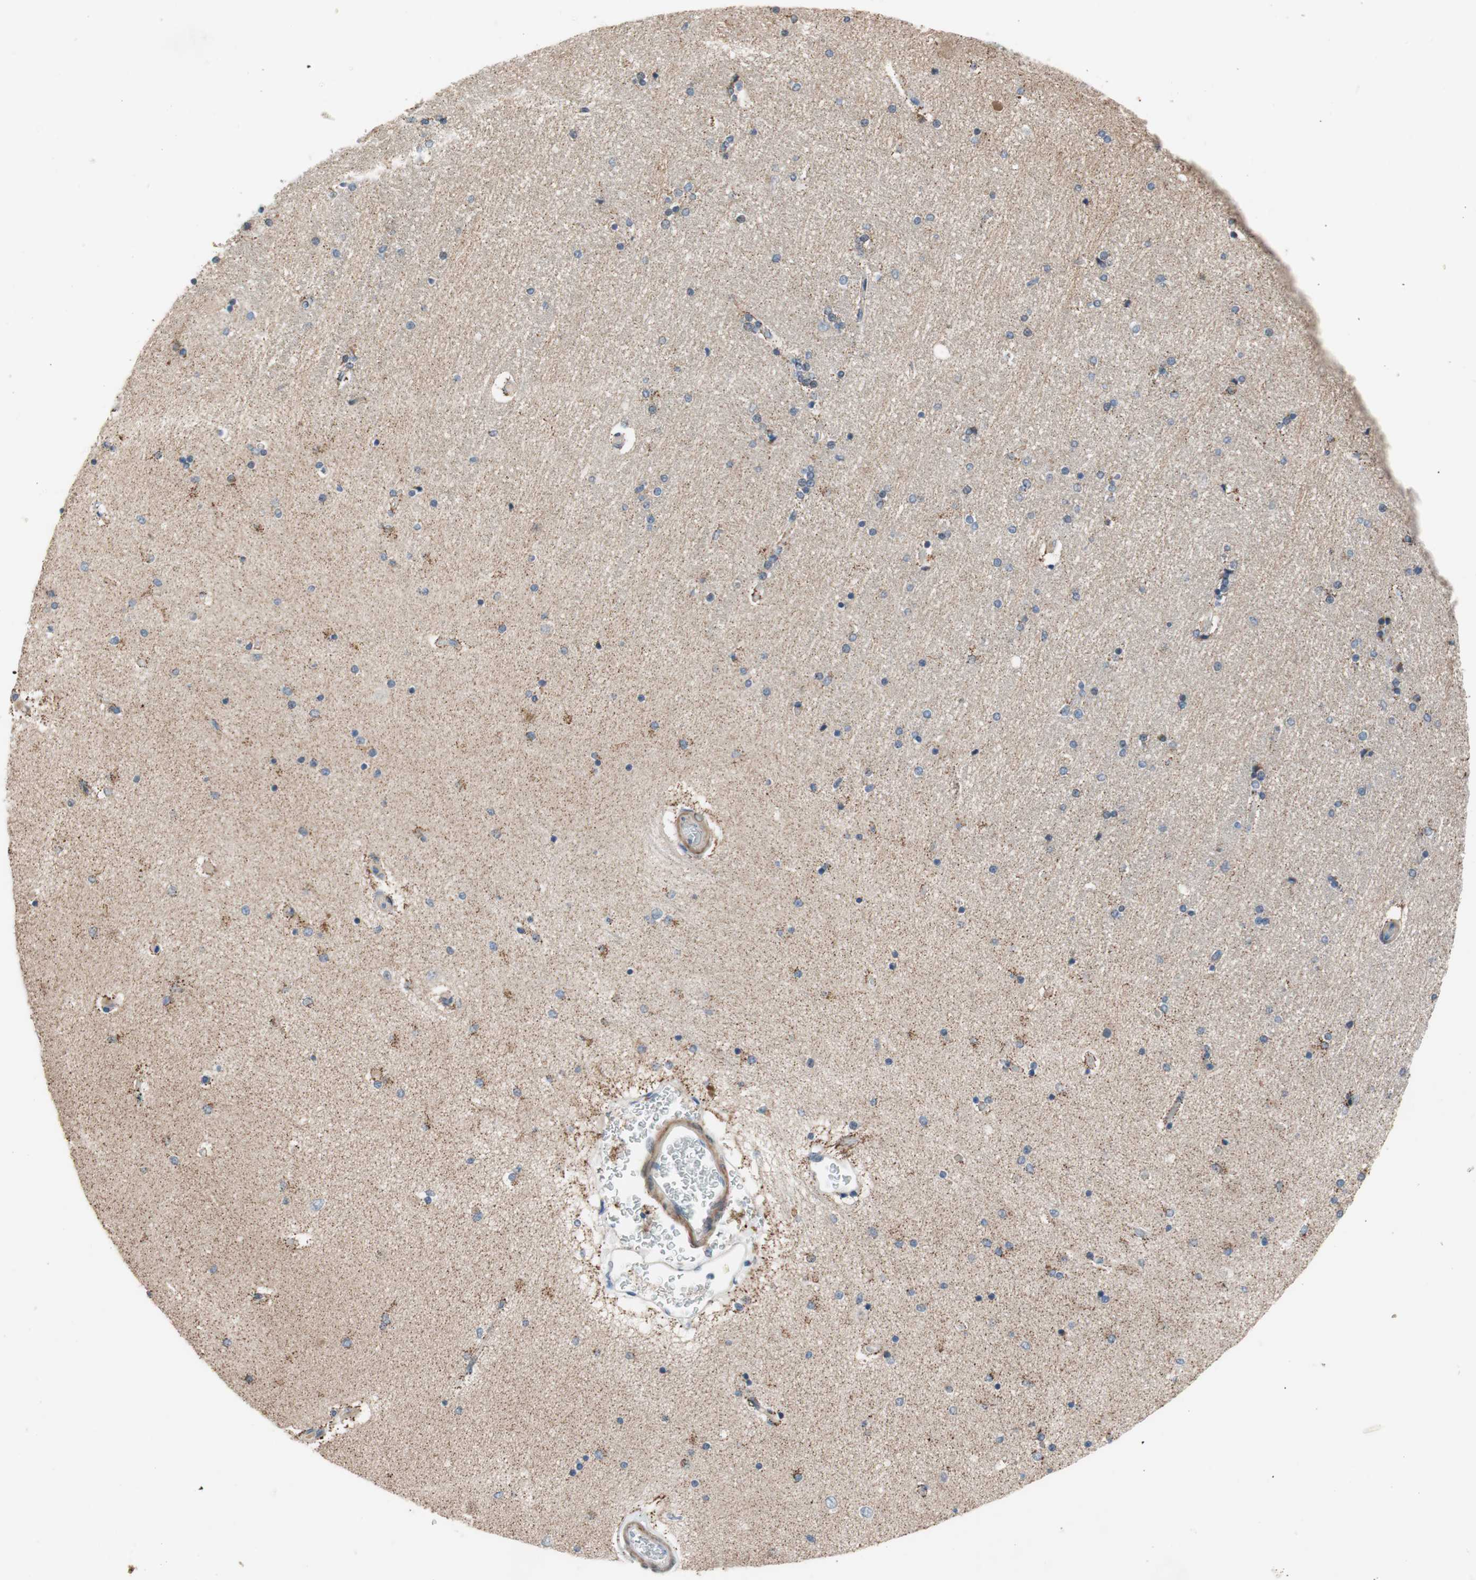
{"staining": {"intensity": "negative", "quantity": "none", "location": "none"}, "tissue": "hippocampus", "cell_type": "Glial cells", "image_type": "normal", "snomed": [{"axis": "morphology", "description": "Normal tissue, NOS"}, {"axis": "topography", "description": "Hippocampus"}], "caption": "Immunohistochemistry histopathology image of unremarkable hippocampus: hippocampus stained with DAB (3,3'-diaminobenzidine) demonstrates no significant protein positivity in glial cells. (Stains: DAB (3,3'-diaminobenzidine) IHC with hematoxylin counter stain, Microscopy: brightfield microscopy at high magnification).", "gene": "TACR3", "patient": {"sex": "female", "age": 54}}